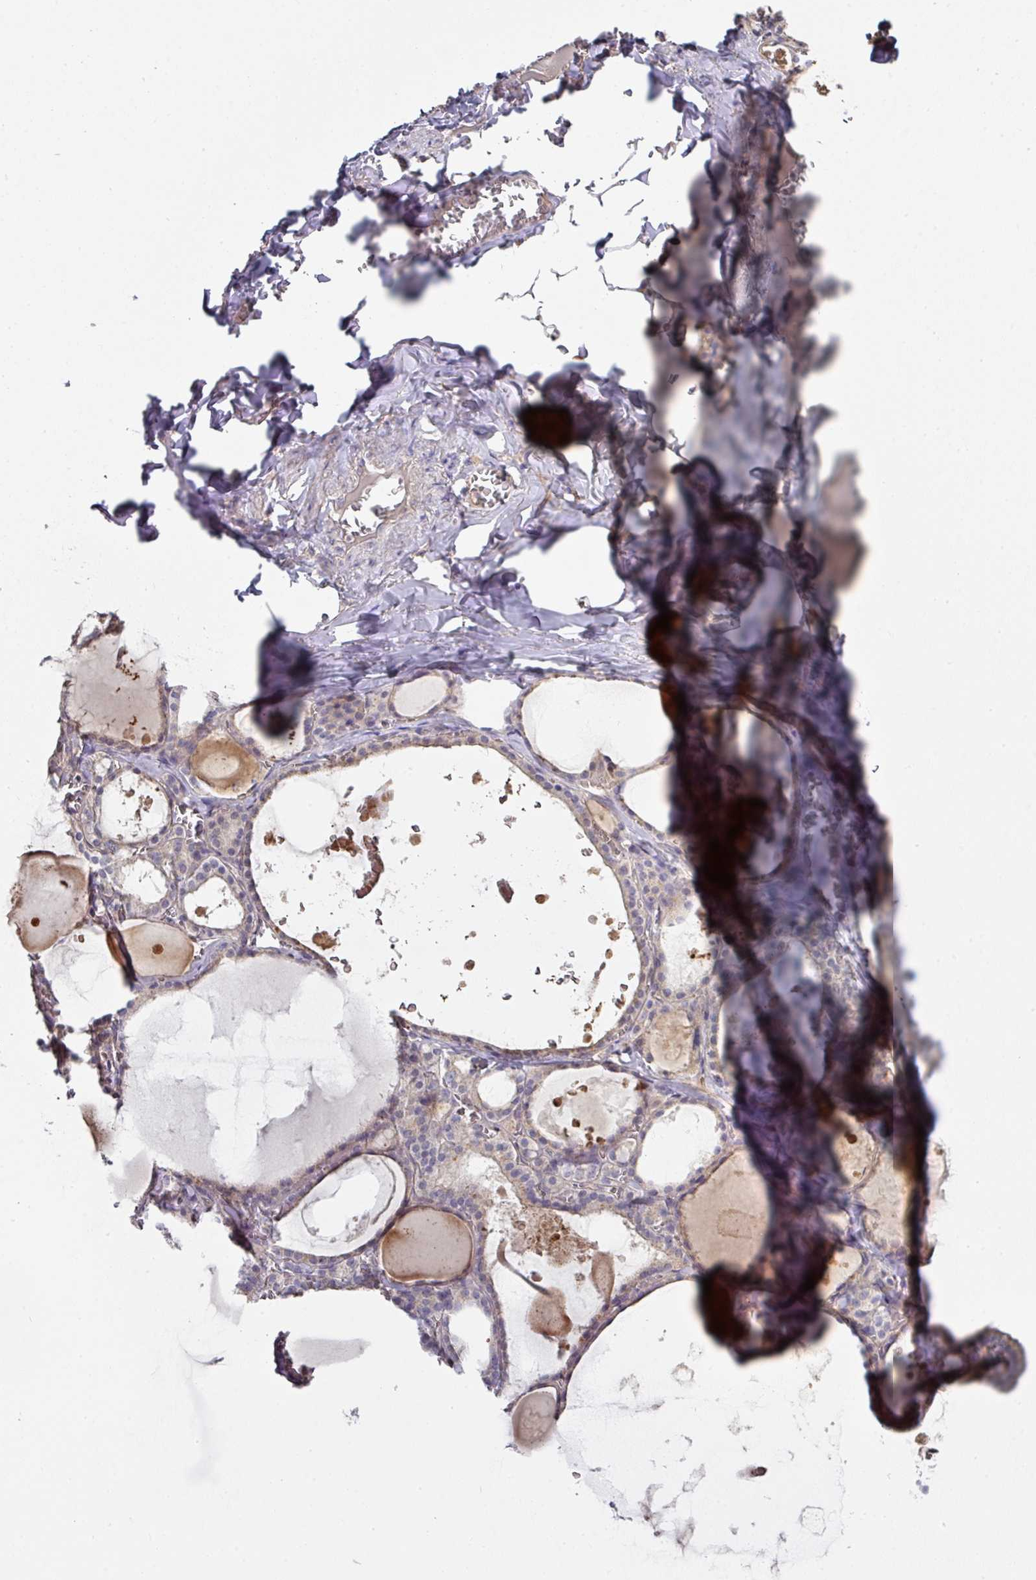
{"staining": {"intensity": "weak", "quantity": "25%-75%", "location": "cytoplasmic/membranous"}, "tissue": "thyroid gland", "cell_type": "Glandular cells", "image_type": "normal", "snomed": [{"axis": "morphology", "description": "Normal tissue, NOS"}, {"axis": "topography", "description": "Thyroid gland"}], "caption": "Brown immunohistochemical staining in benign human thyroid gland exhibits weak cytoplasmic/membranous expression in approximately 25%-75% of glandular cells. (DAB = brown stain, brightfield microscopy at high magnification).", "gene": "CTDSP2", "patient": {"sex": "male", "age": 56}}